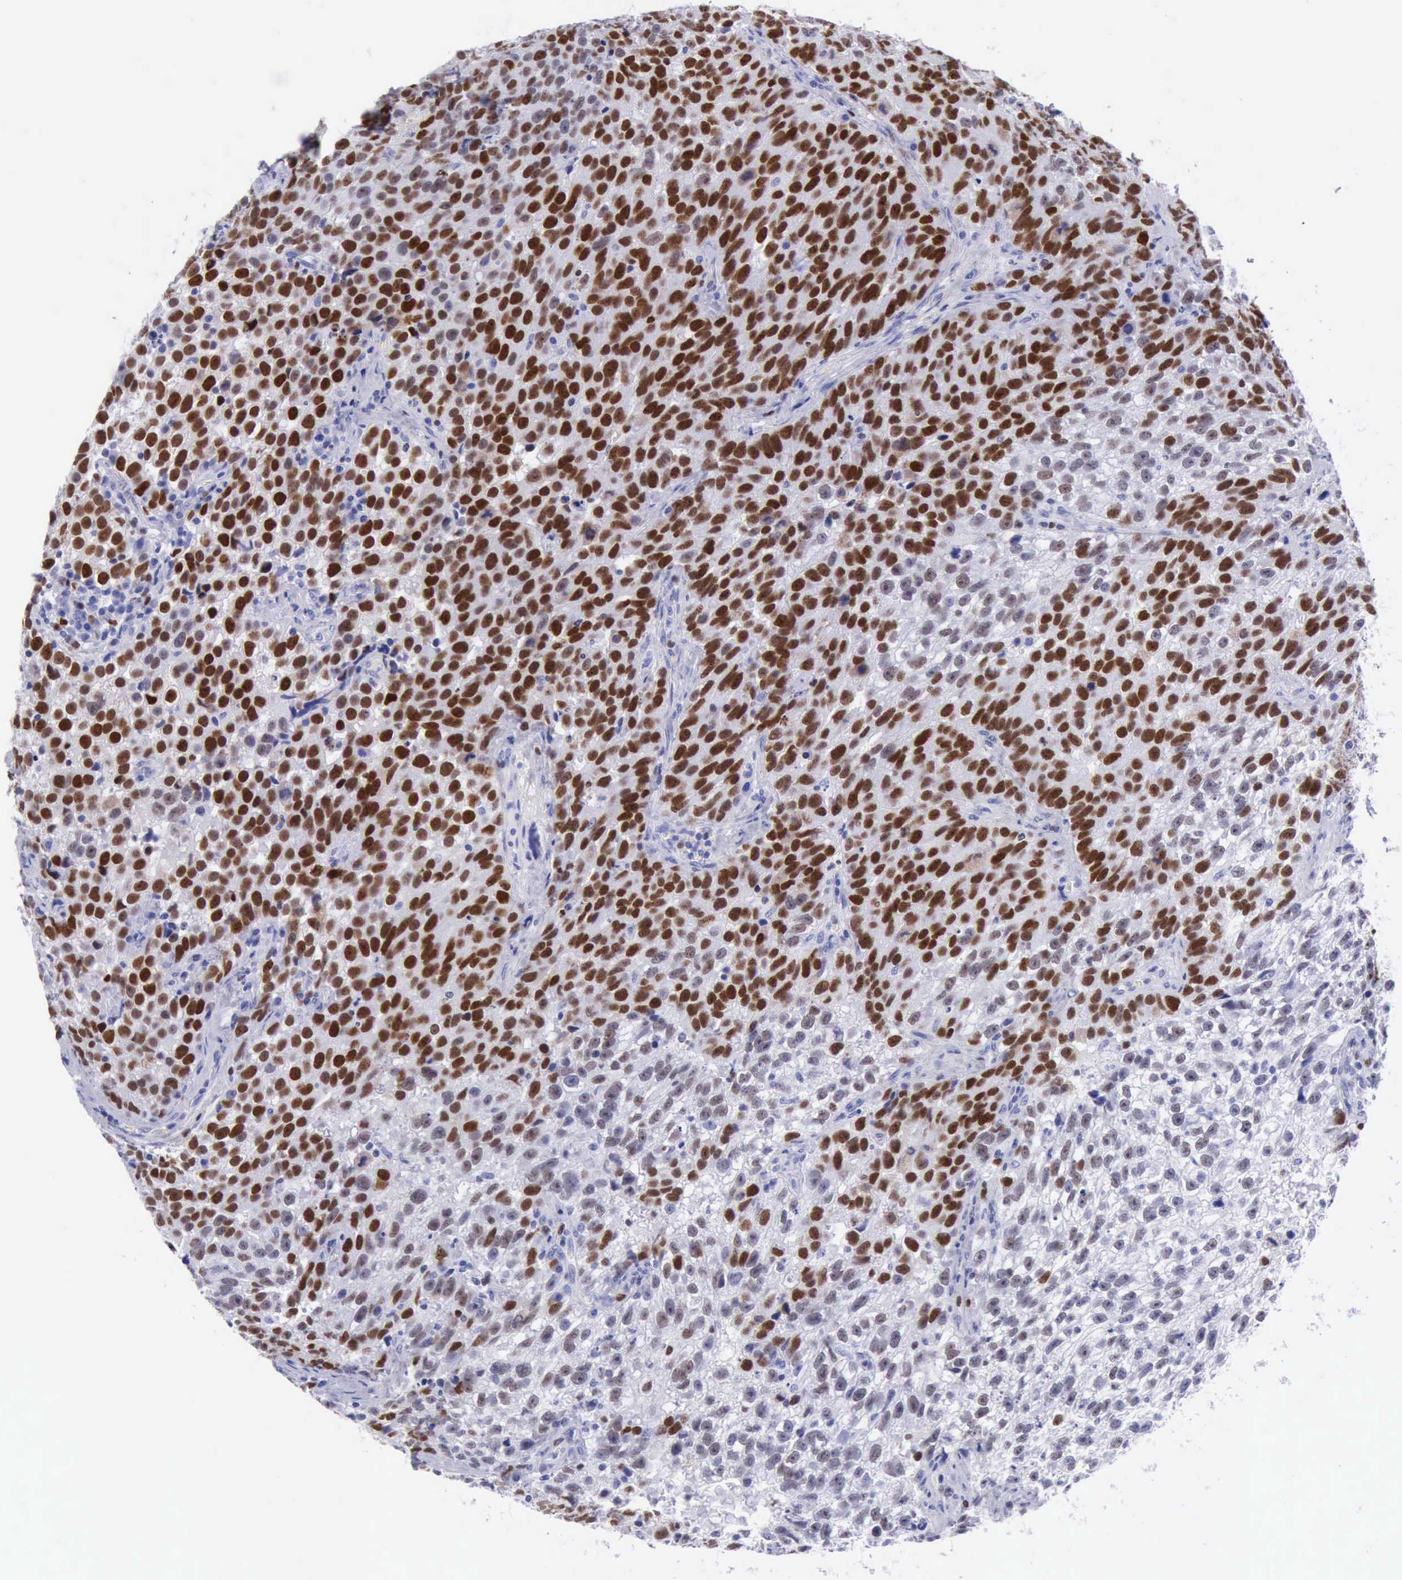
{"staining": {"intensity": "strong", "quantity": ">75%", "location": "nuclear"}, "tissue": "testis cancer", "cell_type": "Tumor cells", "image_type": "cancer", "snomed": [{"axis": "morphology", "description": "Seminoma, NOS"}, {"axis": "topography", "description": "Testis"}], "caption": "An image showing strong nuclear expression in approximately >75% of tumor cells in seminoma (testis), as visualized by brown immunohistochemical staining.", "gene": "MCM2", "patient": {"sex": "male", "age": 38}}